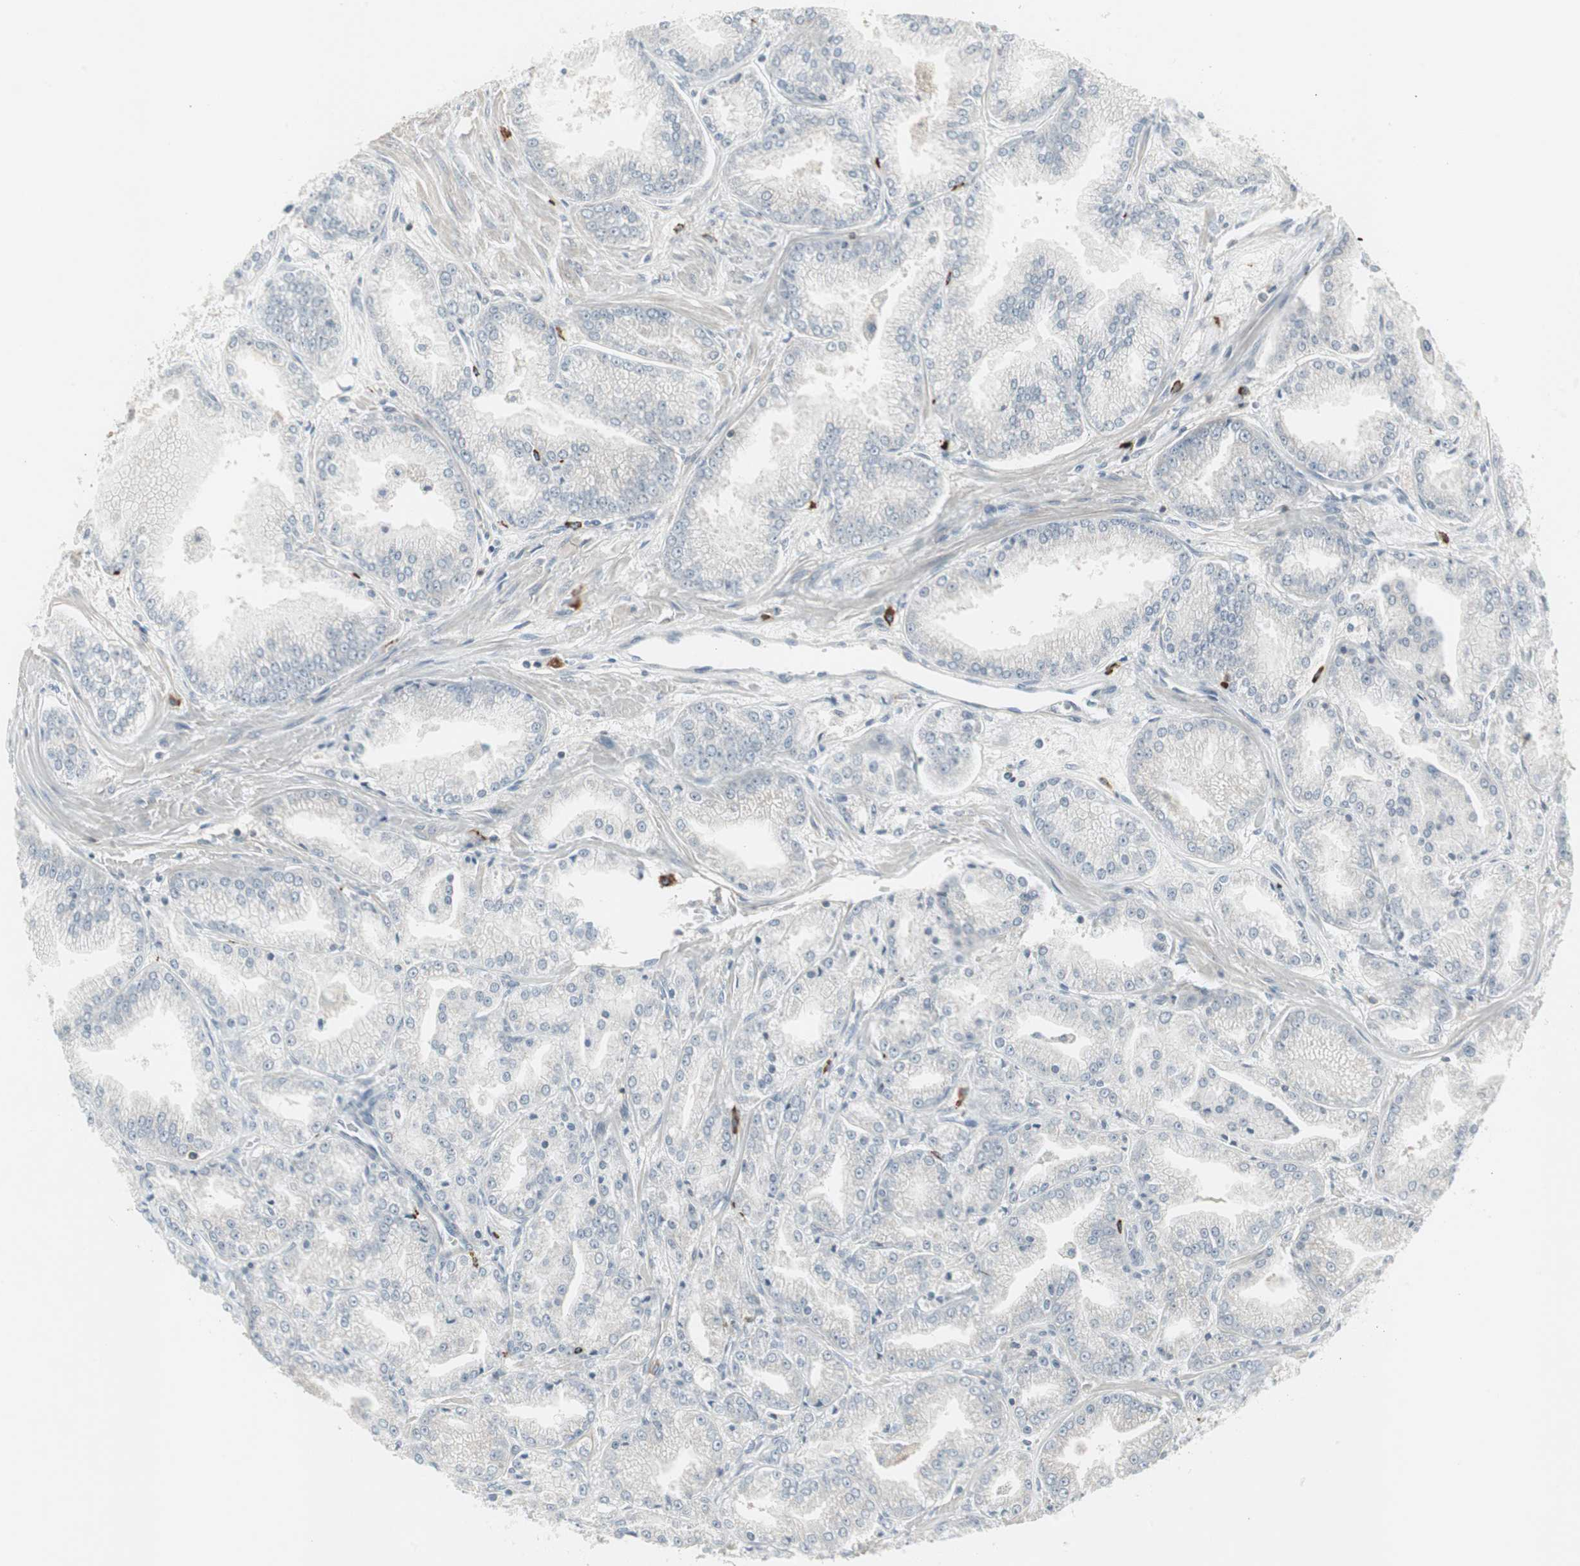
{"staining": {"intensity": "negative", "quantity": "none", "location": "none"}, "tissue": "prostate cancer", "cell_type": "Tumor cells", "image_type": "cancer", "snomed": [{"axis": "morphology", "description": "Adenocarcinoma, High grade"}, {"axis": "topography", "description": "Prostate"}], "caption": "Tumor cells show no significant expression in high-grade adenocarcinoma (prostate).", "gene": "ZSCAN32", "patient": {"sex": "male", "age": 61}}